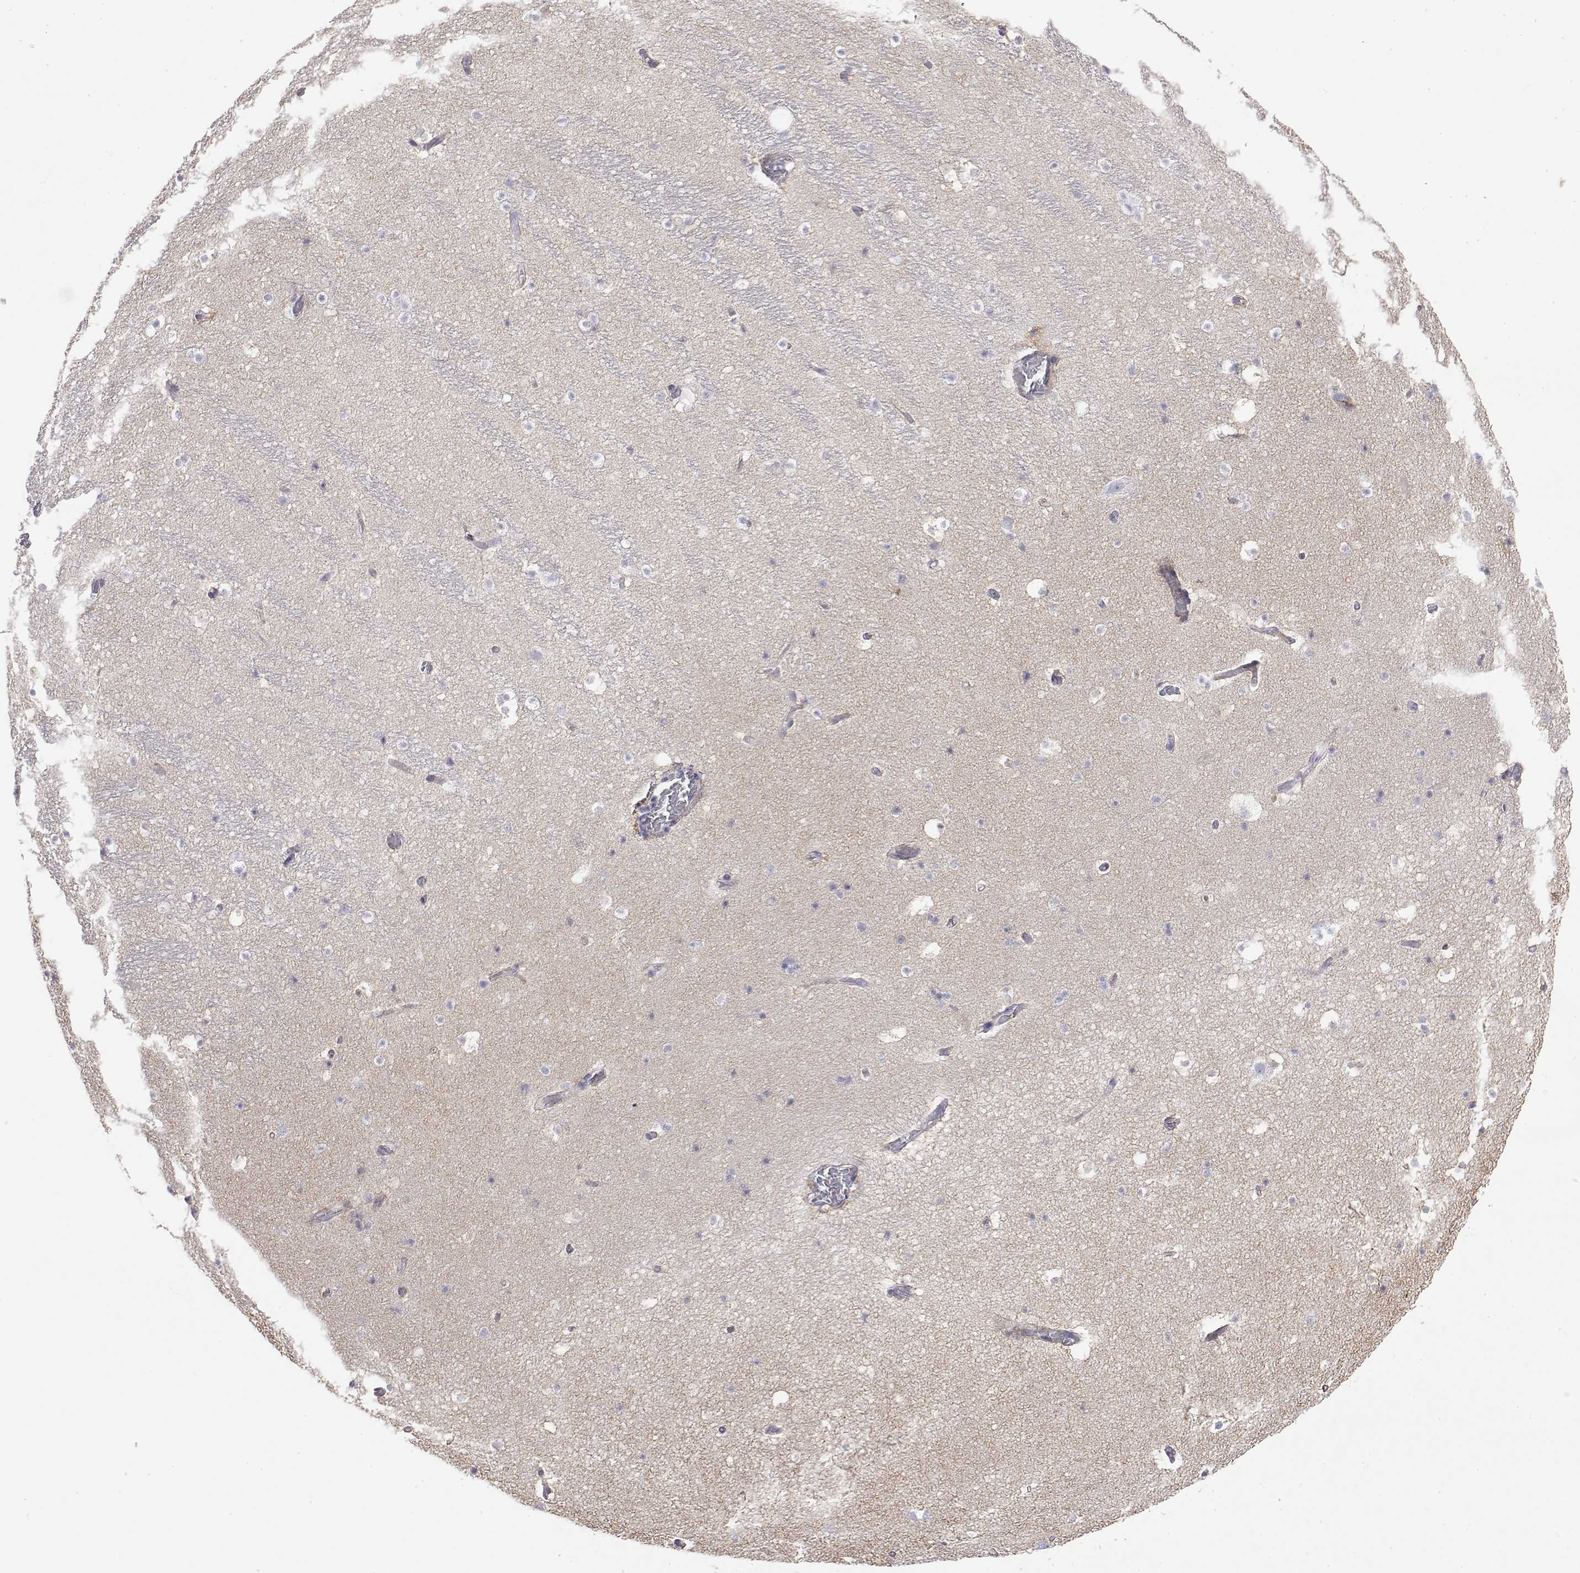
{"staining": {"intensity": "weak", "quantity": "<25%", "location": "cytoplasmic/membranous"}, "tissue": "hippocampus", "cell_type": "Glial cells", "image_type": "normal", "snomed": [{"axis": "morphology", "description": "Normal tissue, NOS"}, {"axis": "topography", "description": "Hippocampus"}], "caption": "Human hippocampus stained for a protein using IHC shows no positivity in glial cells.", "gene": "GGACT", "patient": {"sex": "male", "age": 26}}